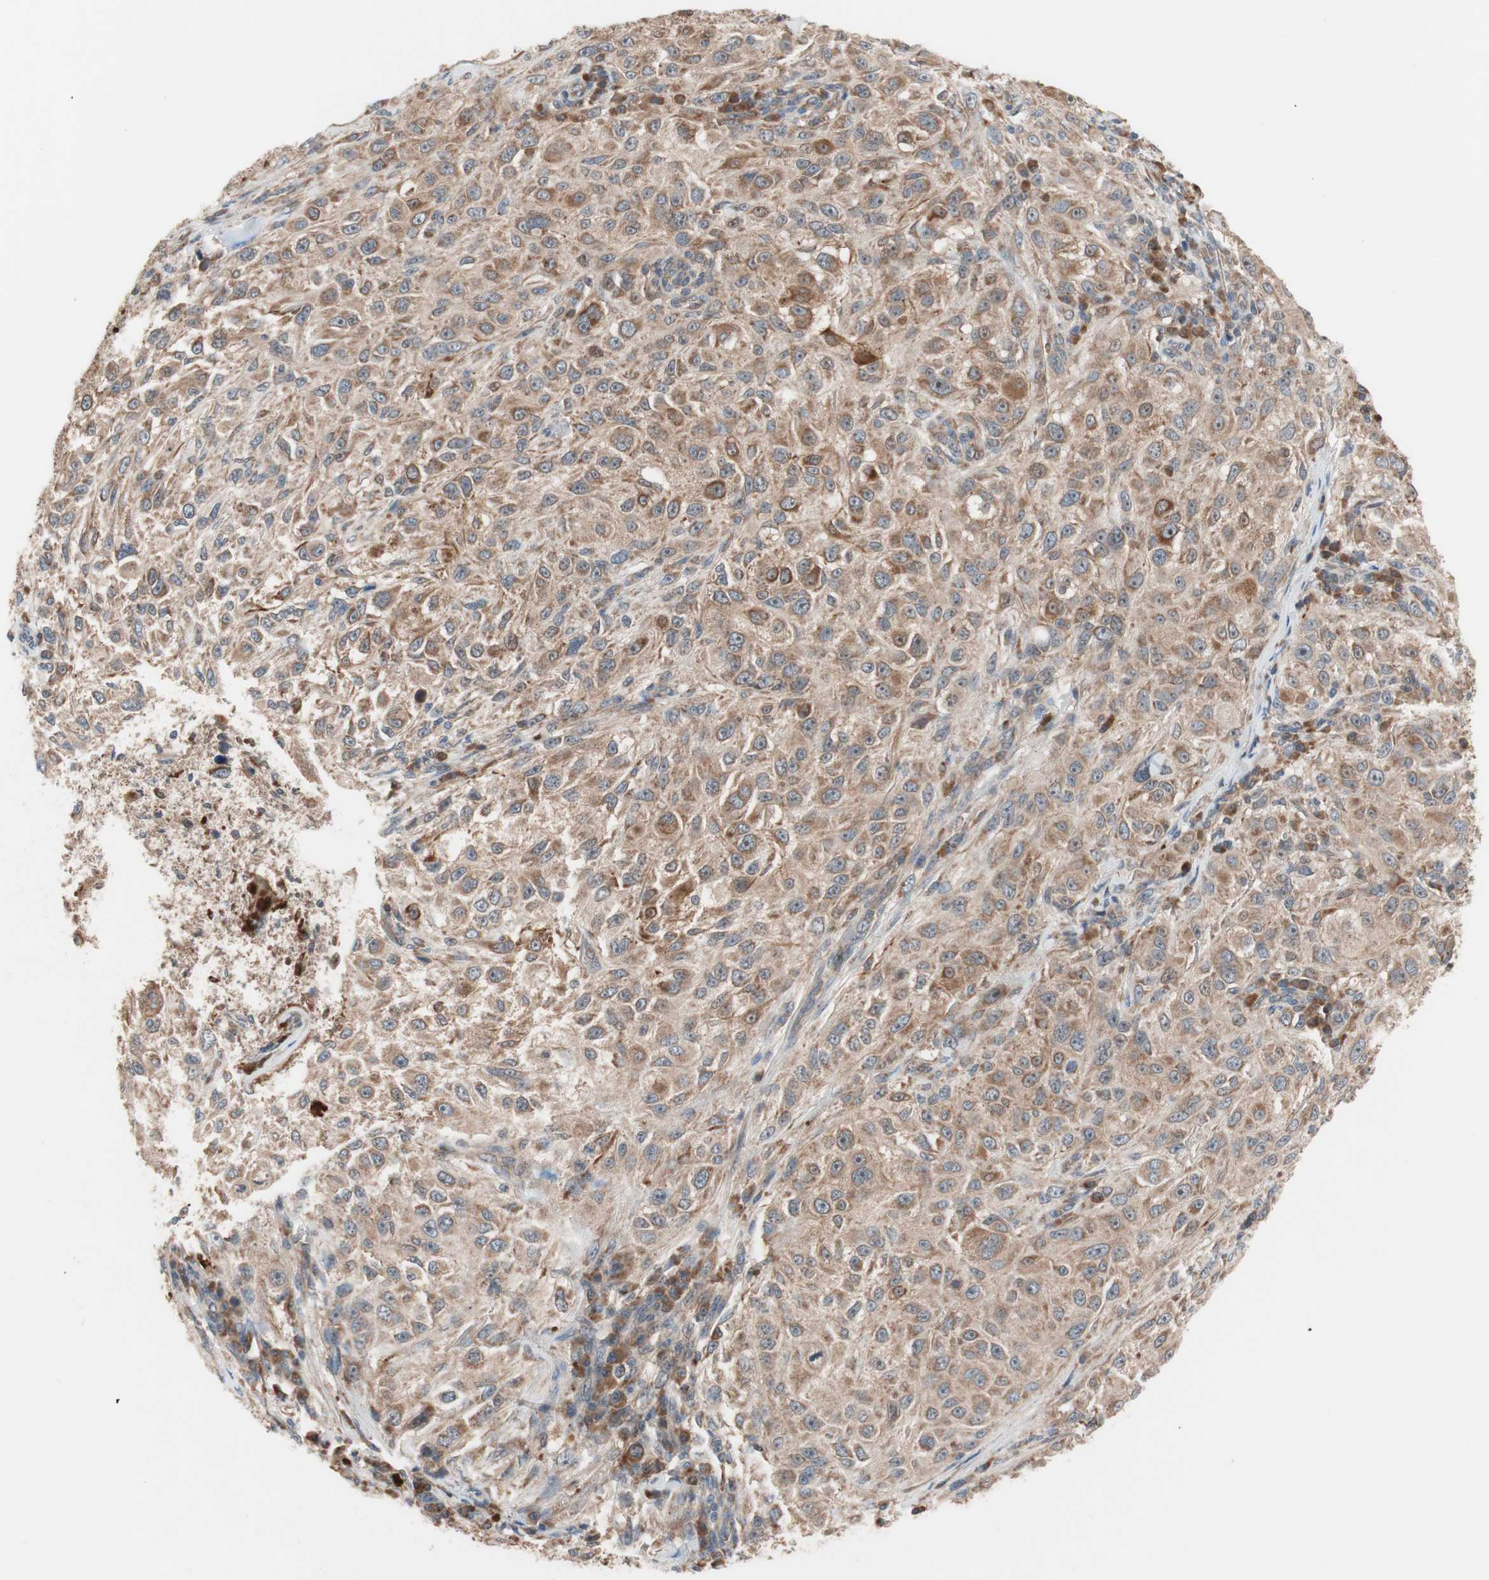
{"staining": {"intensity": "moderate", "quantity": ">75%", "location": "cytoplasmic/membranous"}, "tissue": "melanoma", "cell_type": "Tumor cells", "image_type": "cancer", "snomed": [{"axis": "morphology", "description": "Necrosis, NOS"}, {"axis": "morphology", "description": "Malignant melanoma, NOS"}, {"axis": "topography", "description": "Skin"}], "caption": "The histopathology image exhibits staining of melanoma, revealing moderate cytoplasmic/membranous protein staining (brown color) within tumor cells.", "gene": "HMBS", "patient": {"sex": "female", "age": 87}}